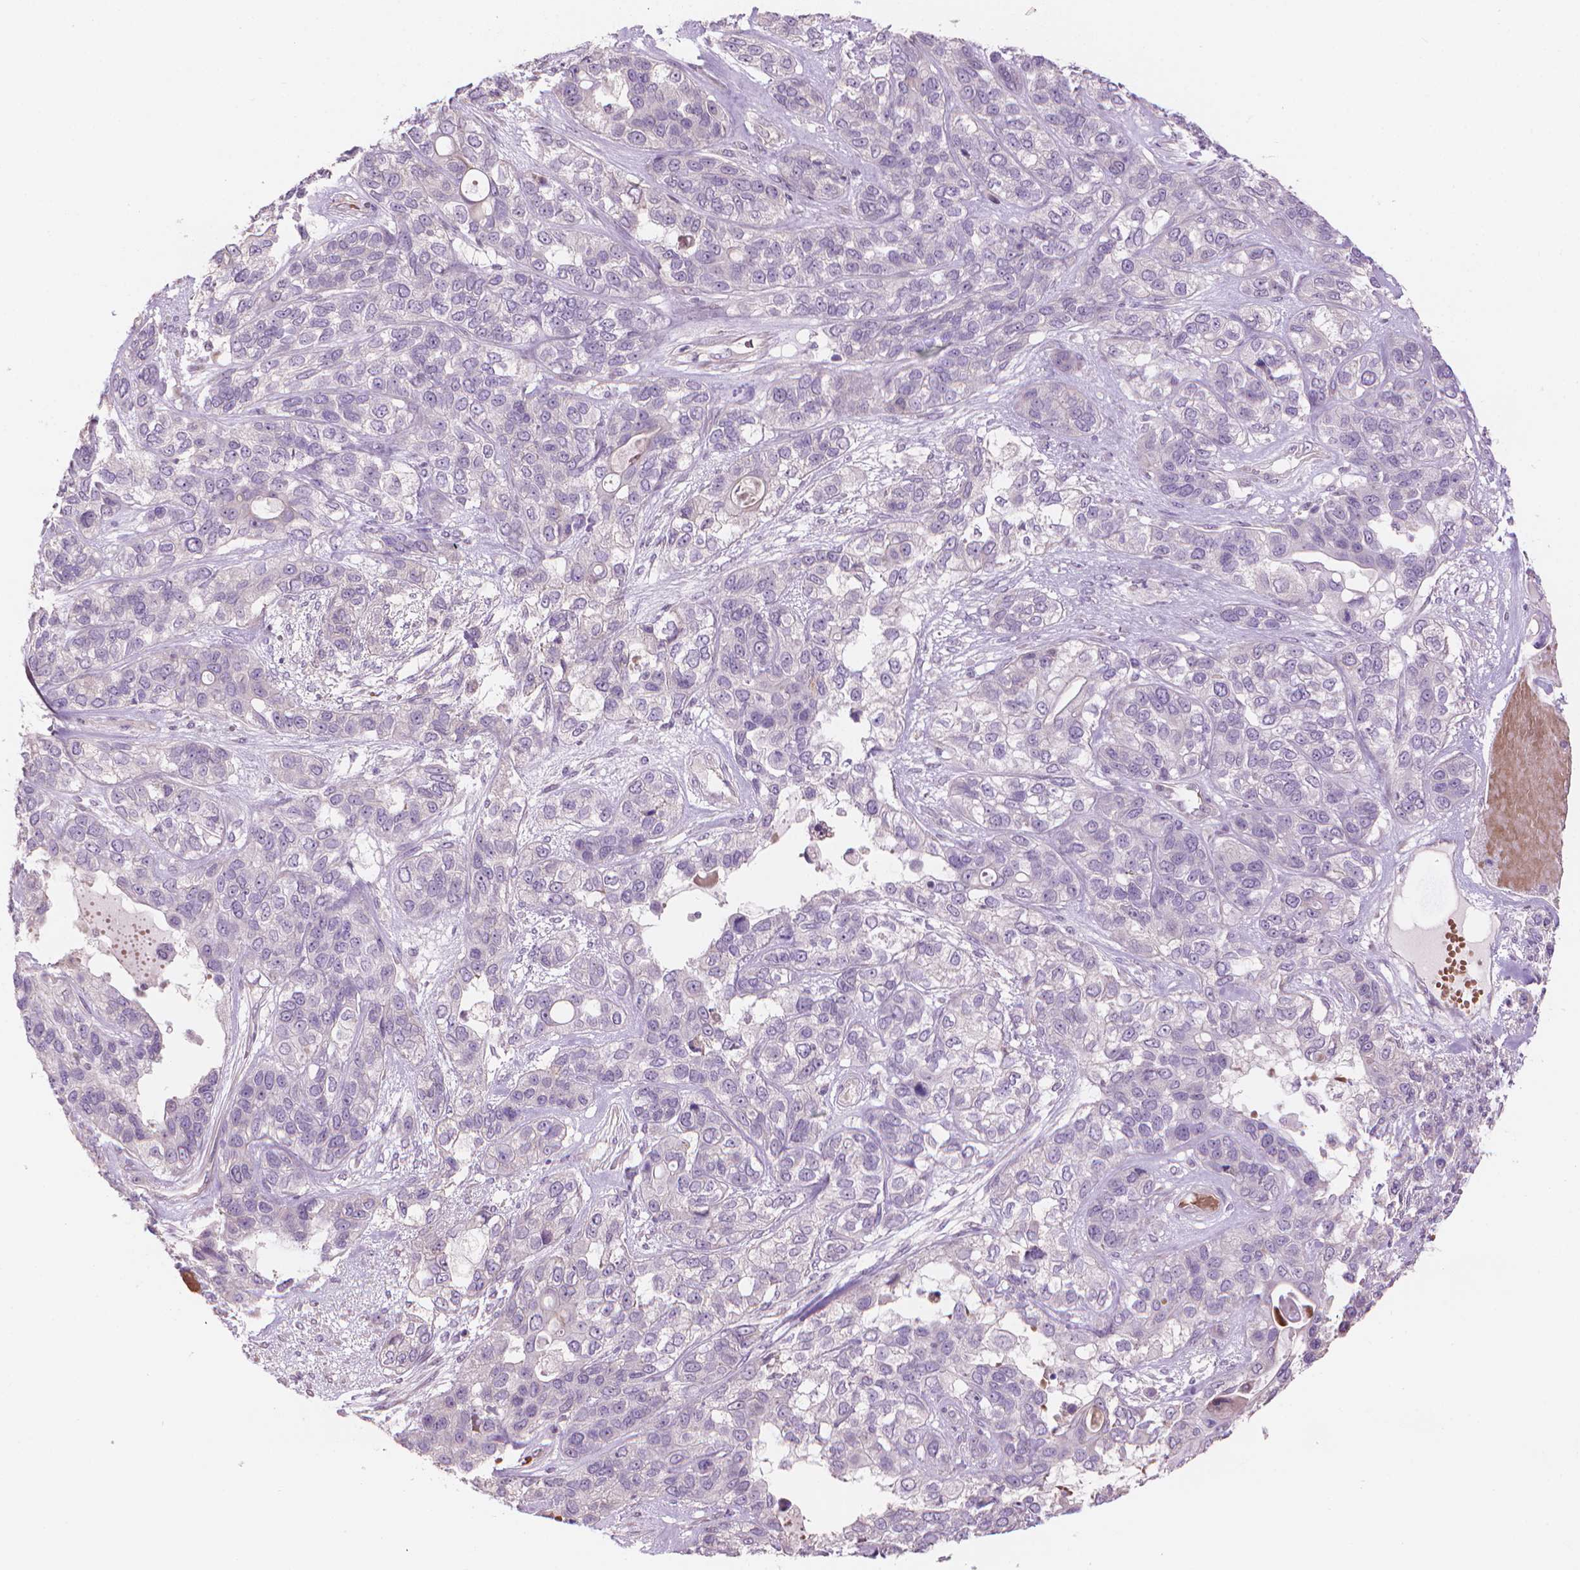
{"staining": {"intensity": "negative", "quantity": "none", "location": "none"}, "tissue": "lung cancer", "cell_type": "Tumor cells", "image_type": "cancer", "snomed": [{"axis": "morphology", "description": "Squamous cell carcinoma, NOS"}, {"axis": "topography", "description": "Lung"}], "caption": "There is no significant staining in tumor cells of lung cancer (squamous cell carcinoma).", "gene": "IFFO1", "patient": {"sex": "female", "age": 70}}